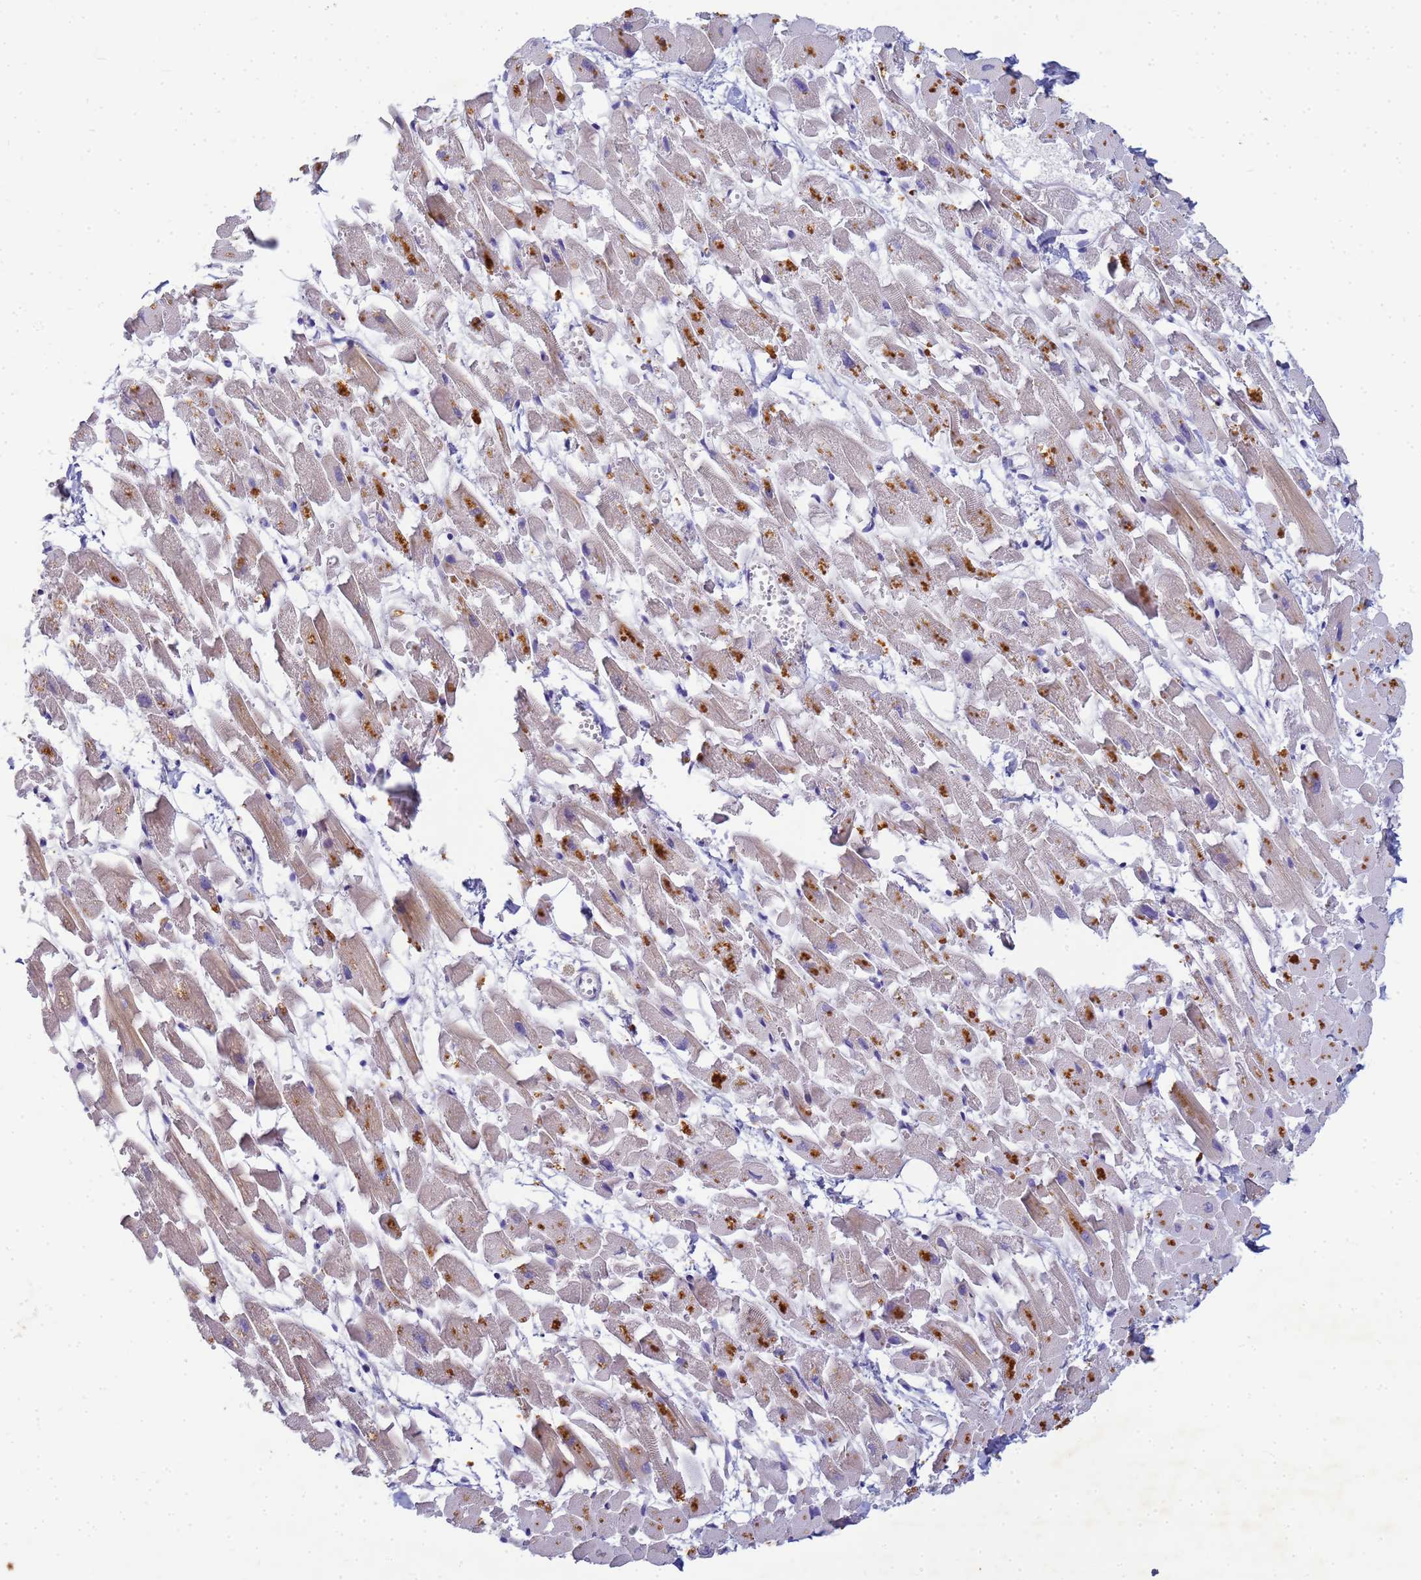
{"staining": {"intensity": "moderate", "quantity": "25%-75%", "location": "cytoplasmic/membranous"}, "tissue": "heart muscle", "cell_type": "Cardiomyocytes", "image_type": "normal", "snomed": [{"axis": "morphology", "description": "Normal tissue, NOS"}, {"axis": "topography", "description": "Heart"}], "caption": "Immunohistochemical staining of unremarkable heart muscle shows medium levels of moderate cytoplasmic/membranous positivity in about 25%-75% of cardiomyocytes.", "gene": "B3GNT8", "patient": {"sex": "female", "age": 64}}